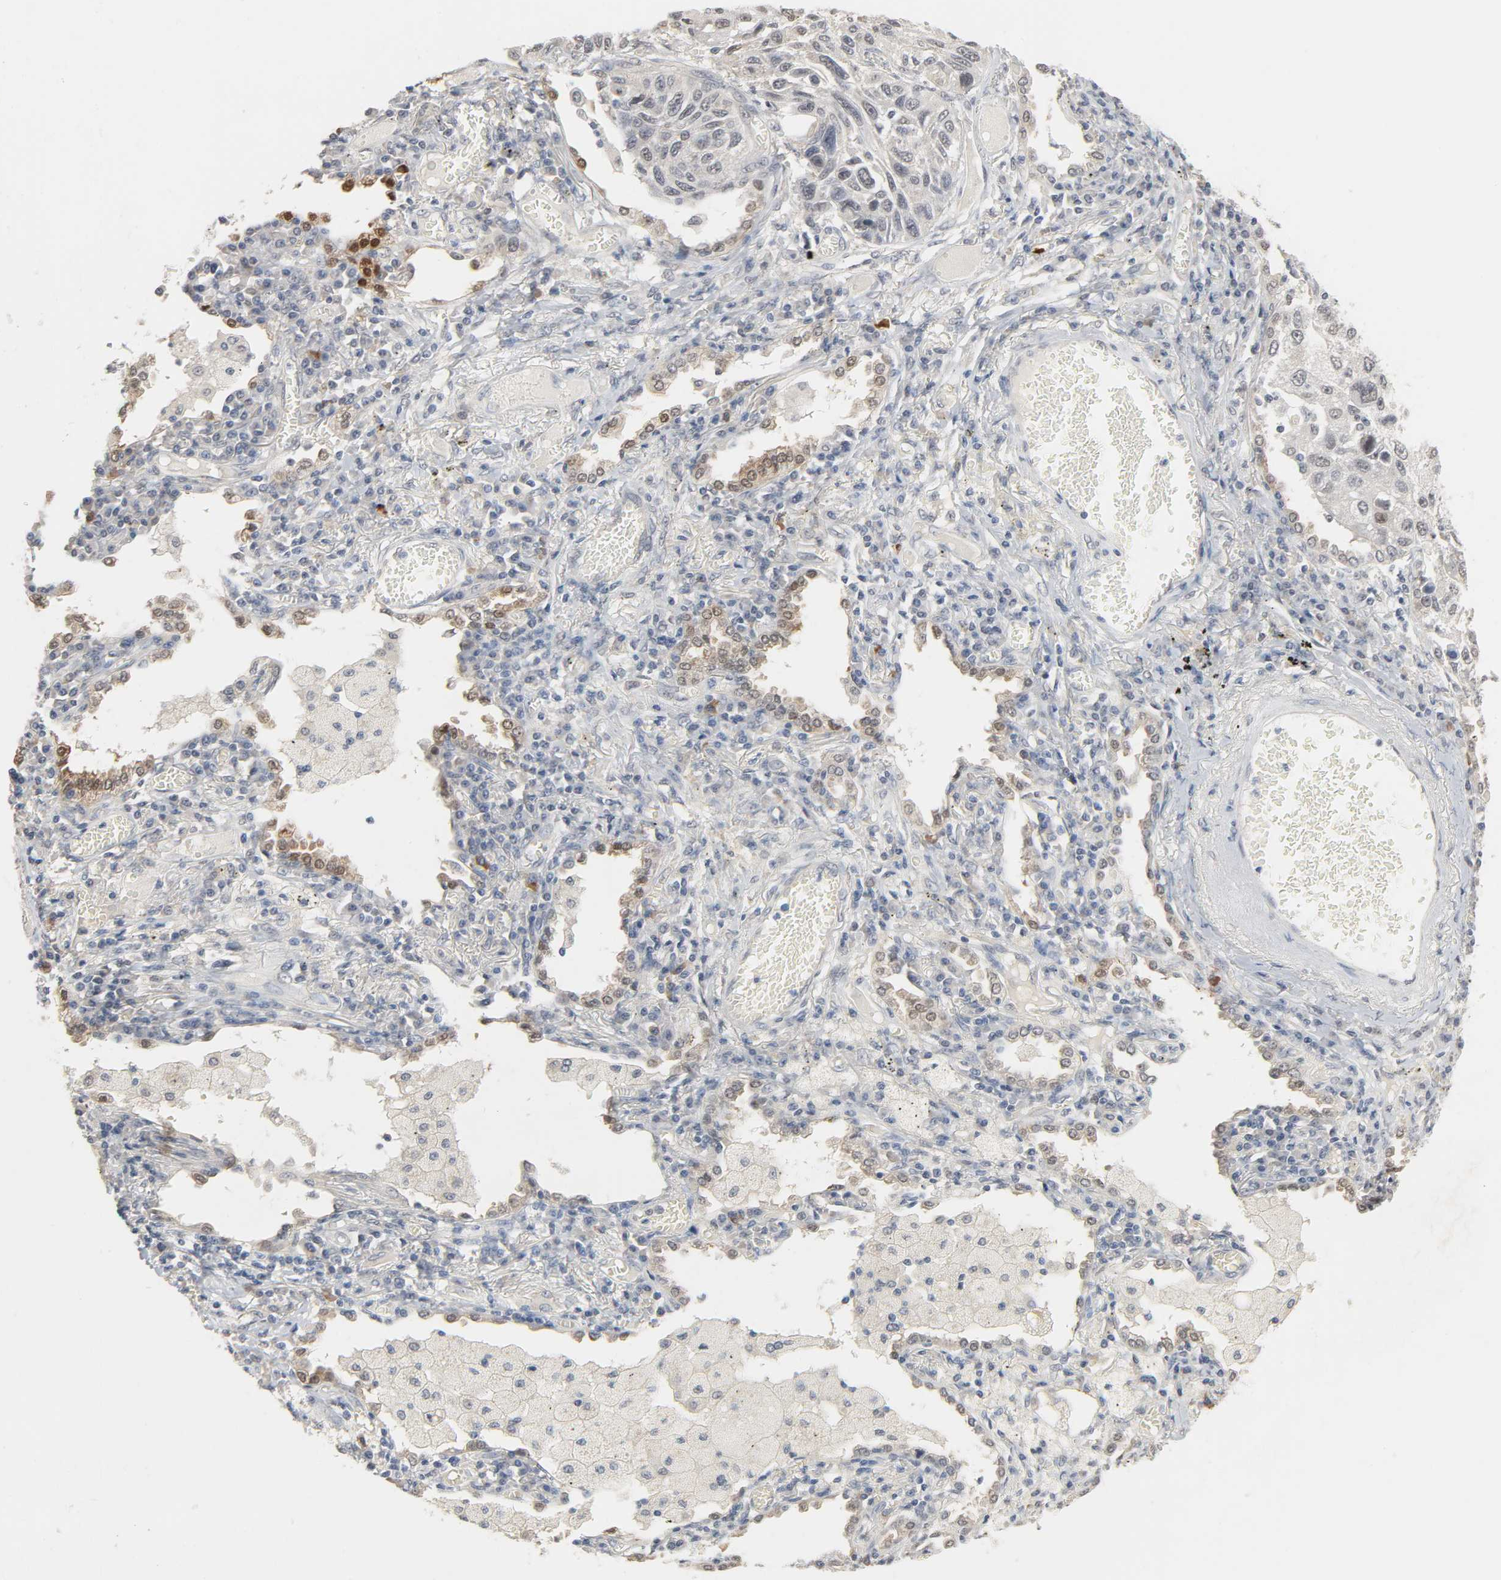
{"staining": {"intensity": "weak", "quantity": "<25%", "location": "cytoplasmic/membranous"}, "tissue": "lung cancer", "cell_type": "Tumor cells", "image_type": "cancer", "snomed": [{"axis": "morphology", "description": "Squamous cell carcinoma, NOS"}, {"axis": "topography", "description": "Lung"}], "caption": "Lung cancer was stained to show a protein in brown. There is no significant staining in tumor cells.", "gene": "ACSS2", "patient": {"sex": "male", "age": 71}}